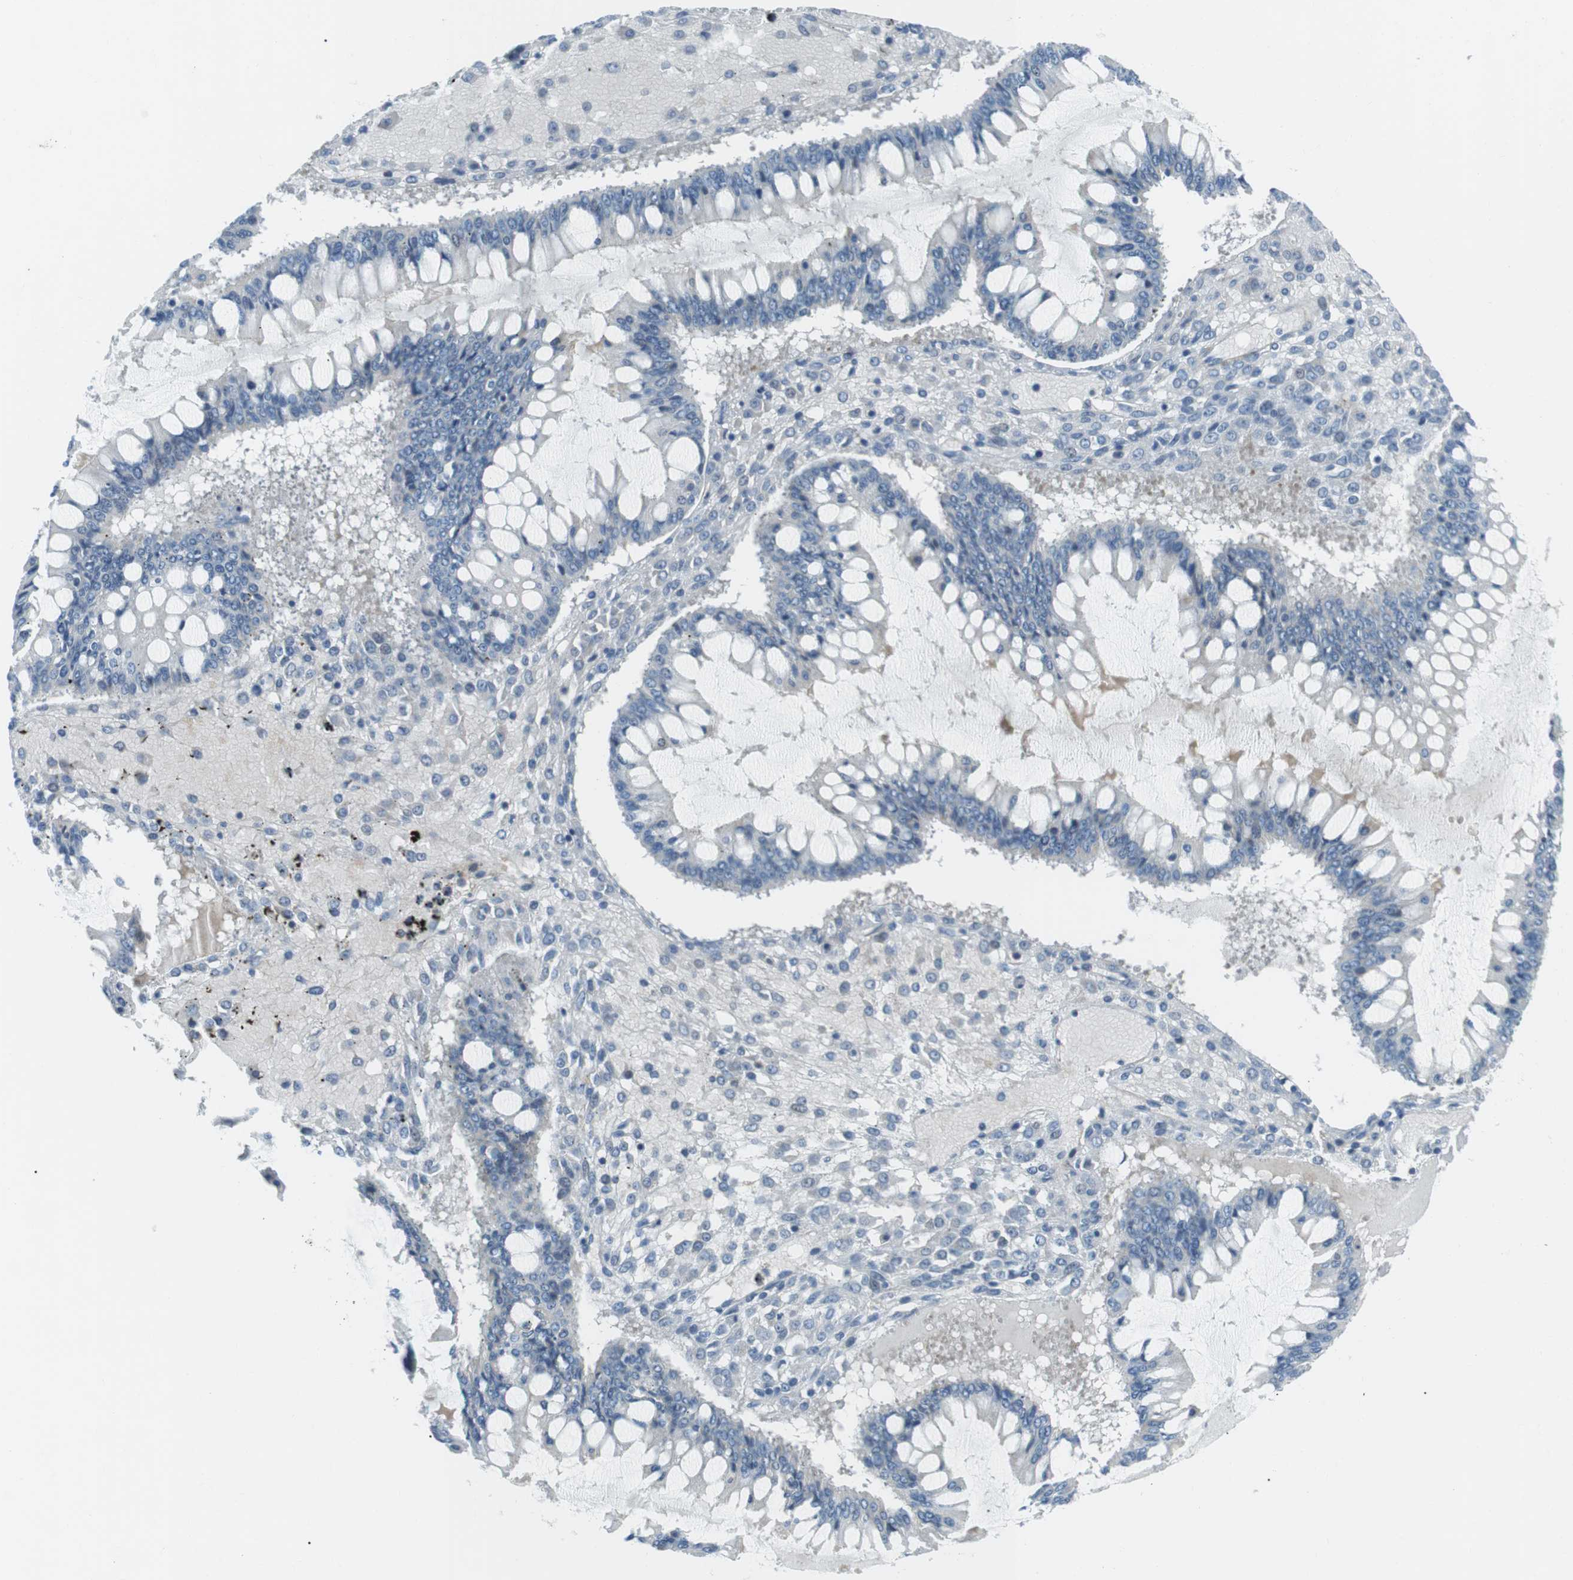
{"staining": {"intensity": "negative", "quantity": "none", "location": "none"}, "tissue": "ovarian cancer", "cell_type": "Tumor cells", "image_type": "cancer", "snomed": [{"axis": "morphology", "description": "Cystadenocarcinoma, mucinous, NOS"}, {"axis": "topography", "description": "Ovary"}], "caption": "Immunohistochemistry image of human ovarian cancer (mucinous cystadenocarcinoma) stained for a protein (brown), which shows no positivity in tumor cells.", "gene": "ARVCF", "patient": {"sex": "female", "age": 73}}